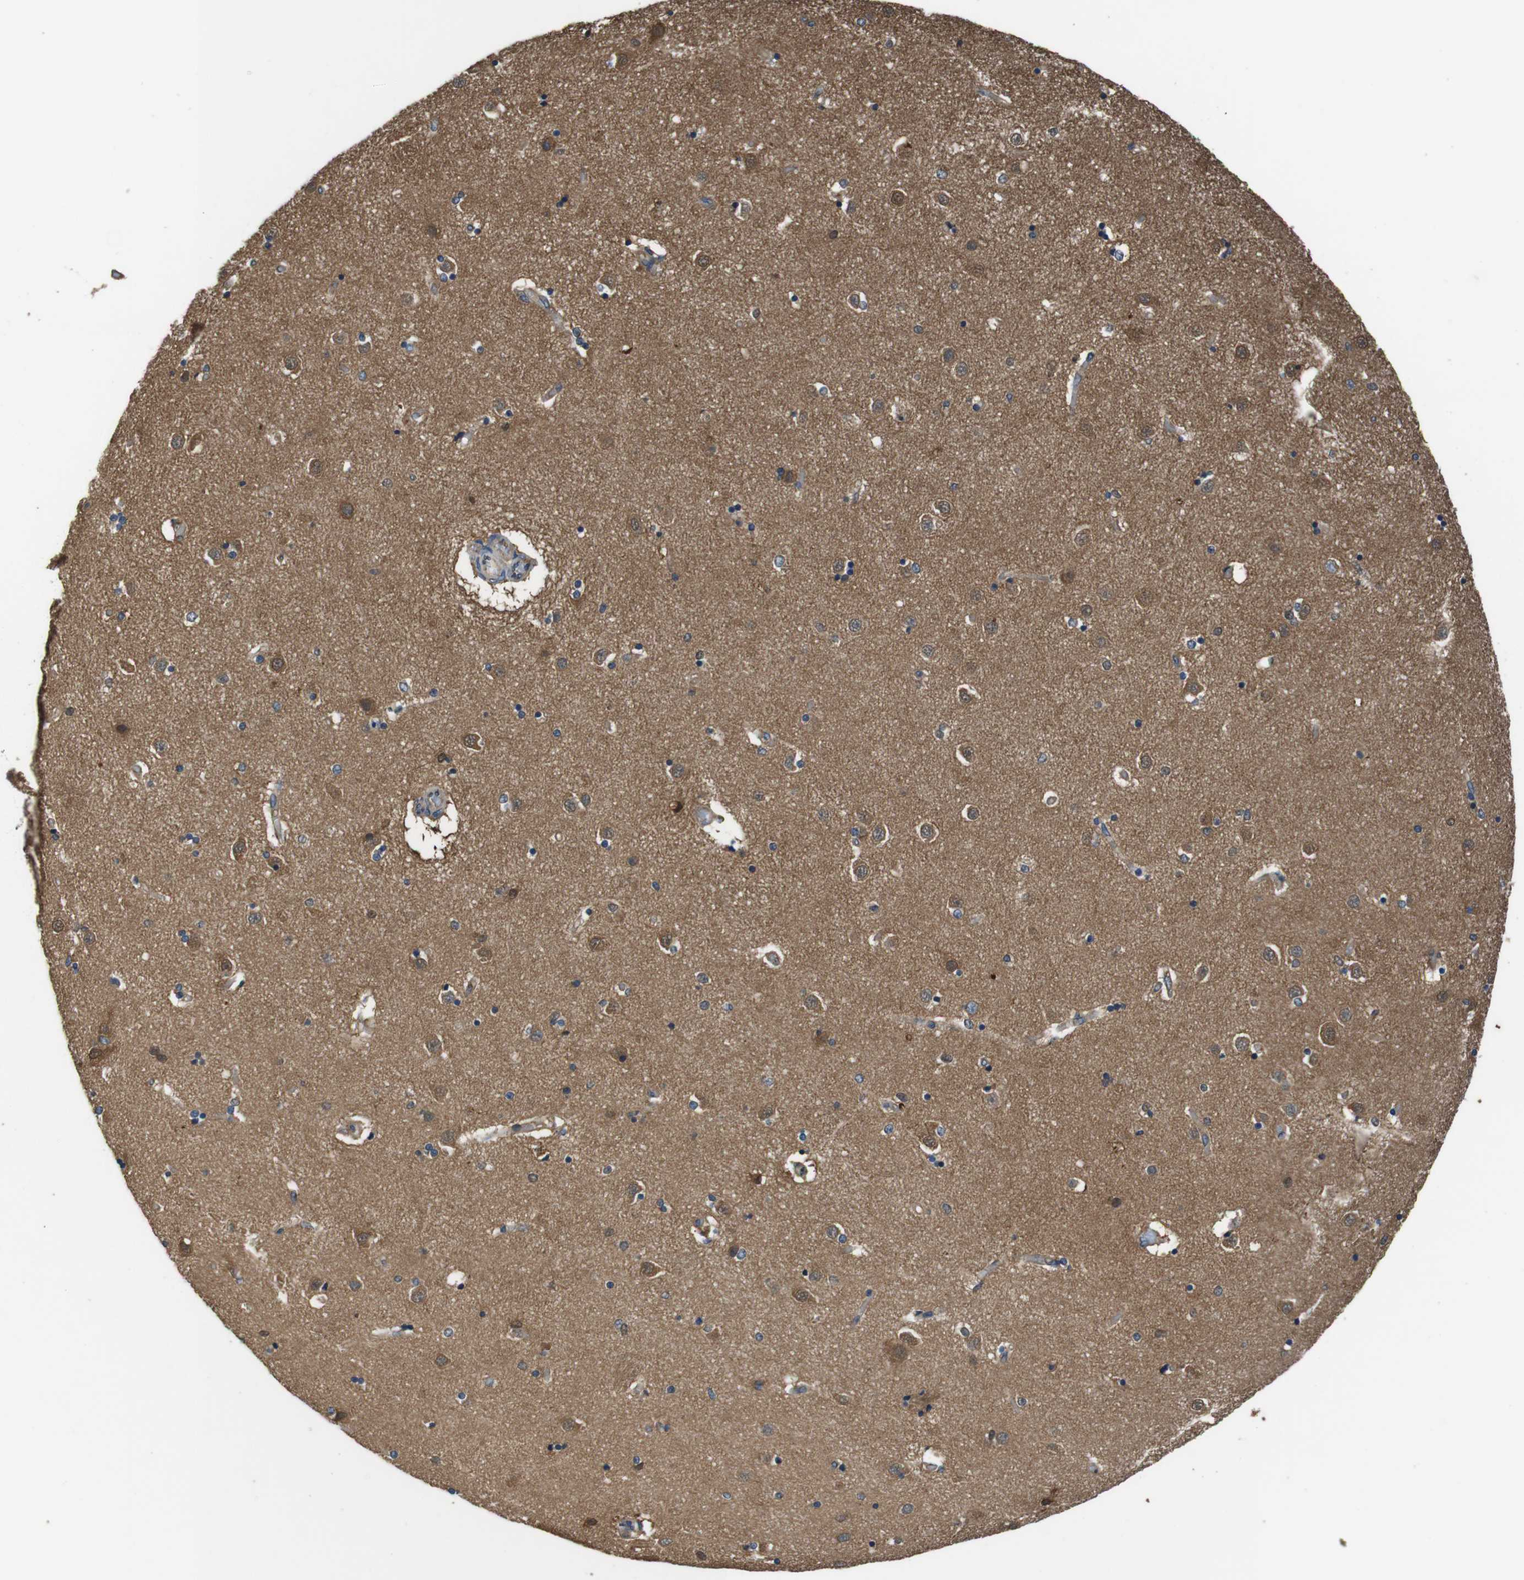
{"staining": {"intensity": "weak", "quantity": "<25%", "location": "cytoplasmic/membranous"}, "tissue": "caudate", "cell_type": "Glial cells", "image_type": "normal", "snomed": [{"axis": "morphology", "description": "Normal tissue, NOS"}, {"axis": "topography", "description": "Lateral ventricle wall"}], "caption": "Human caudate stained for a protein using immunohistochemistry demonstrates no staining in glial cells.", "gene": "DCTN1", "patient": {"sex": "female", "age": 54}}